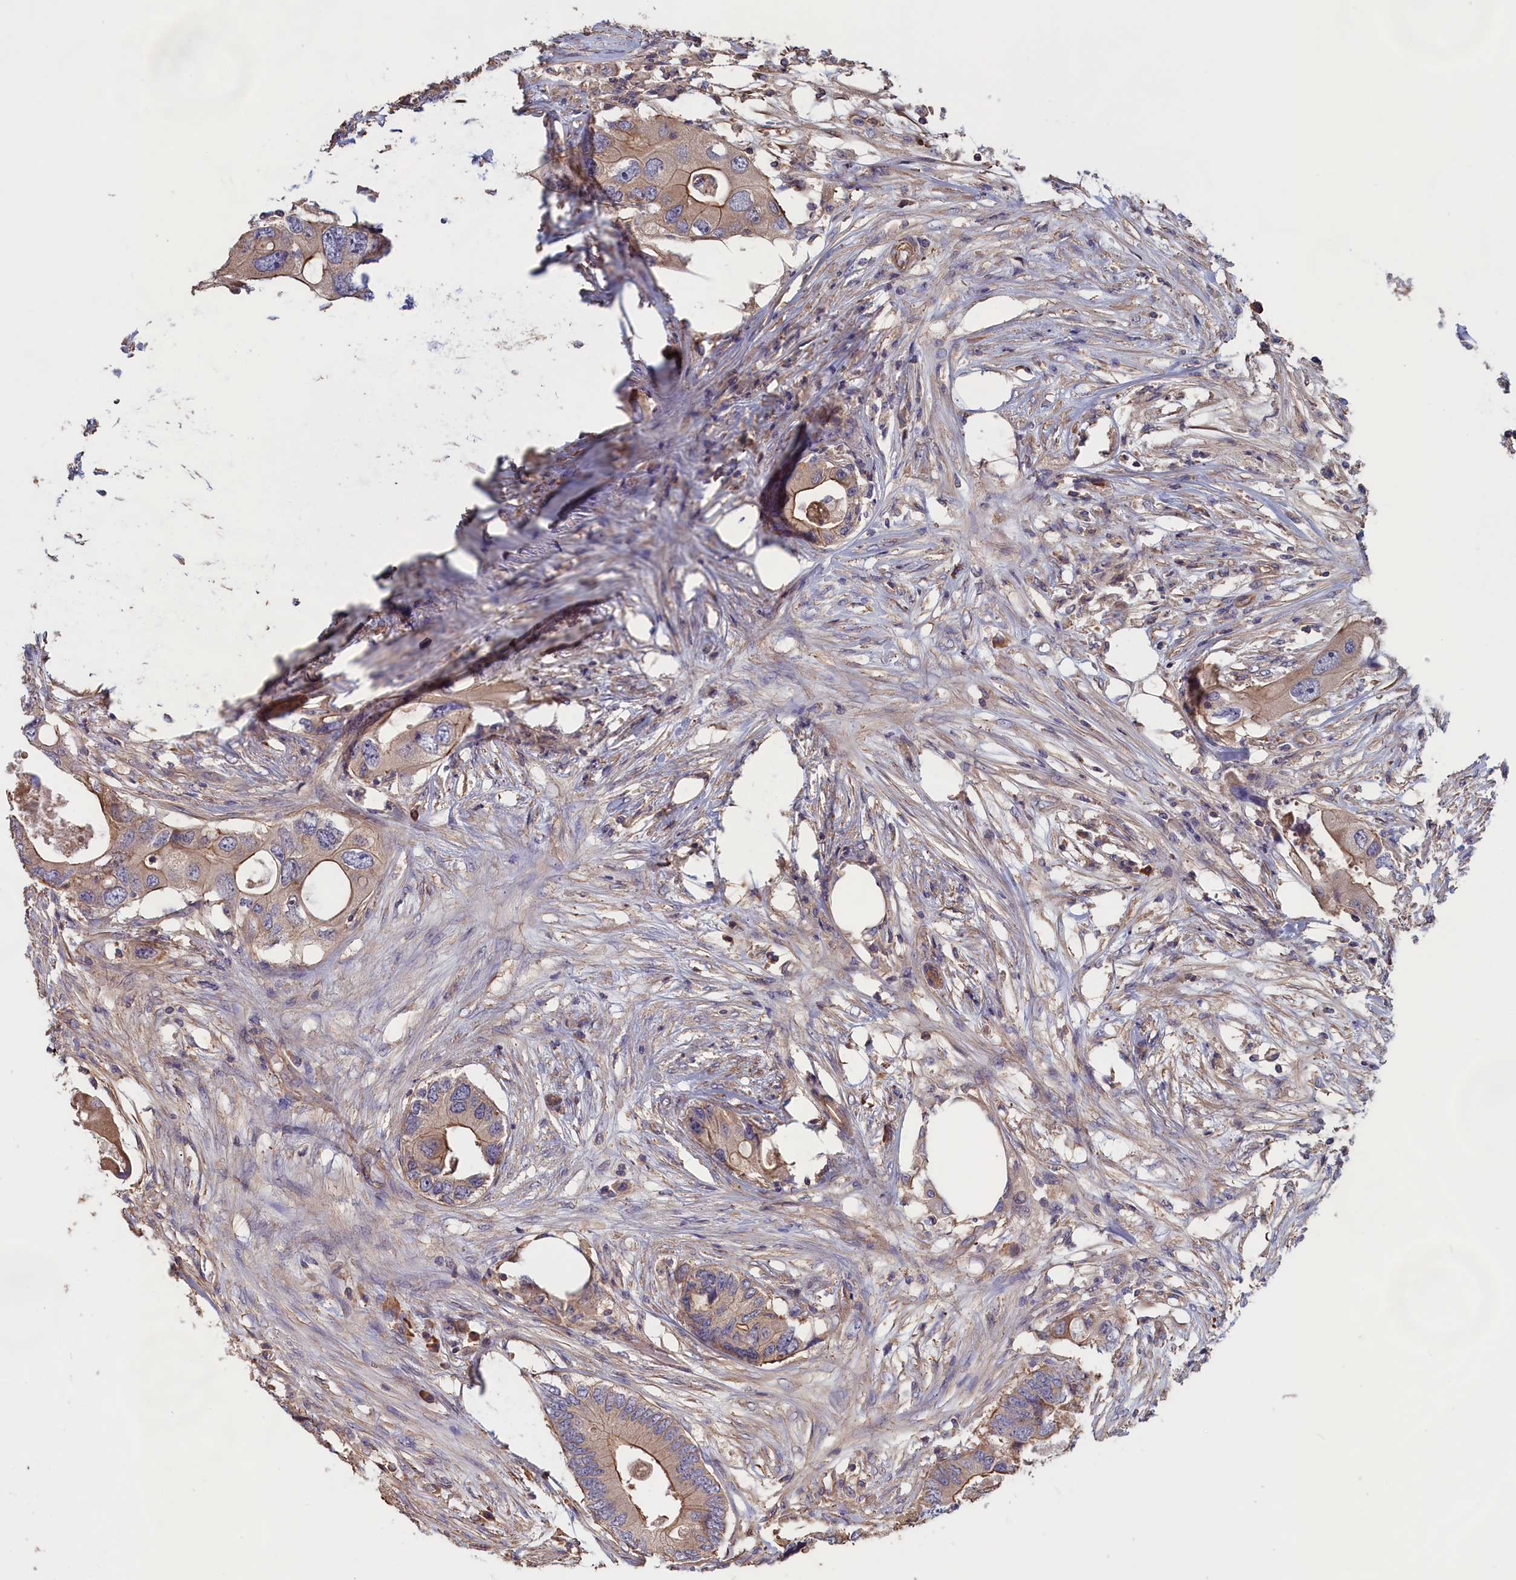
{"staining": {"intensity": "moderate", "quantity": "25%-75%", "location": "cytoplasmic/membranous"}, "tissue": "colorectal cancer", "cell_type": "Tumor cells", "image_type": "cancer", "snomed": [{"axis": "morphology", "description": "Adenocarcinoma, NOS"}, {"axis": "topography", "description": "Colon"}], "caption": "Colorectal adenocarcinoma stained for a protein (brown) demonstrates moderate cytoplasmic/membranous positive staining in about 25%-75% of tumor cells.", "gene": "ANKRD2", "patient": {"sex": "male", "age": 71}}